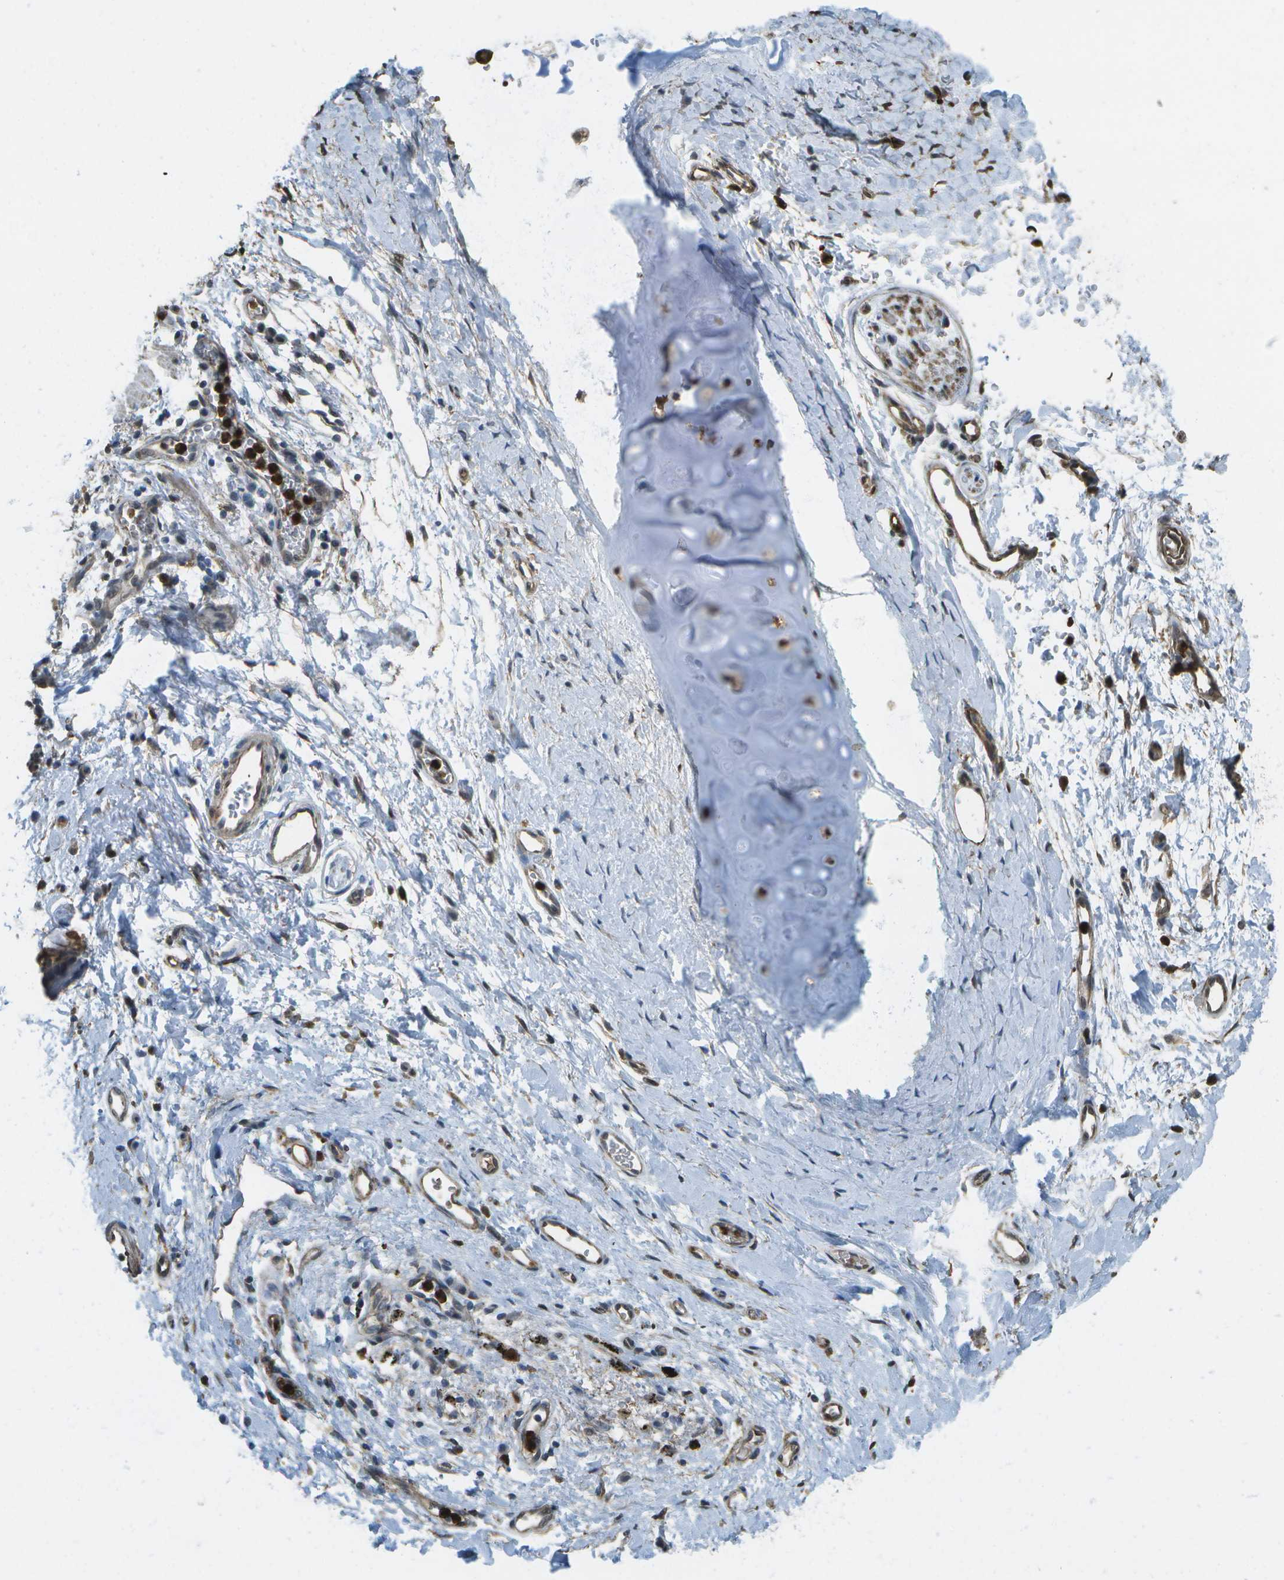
{"staining": {"intensity": "strong", "quantity": ">75%", "location": "cytoplasmic/membranous"}, "tissue": "adipose tissue", "cell_type": "Adipocytes", "image_type": "normal", "snomed": [{"axis": "morphology", "description": "Normal tissue, NOS"}, {"axis": "topography", "description": "Cartilage tissue"}, {"axis": "topography", "description": "Bronchus"}], "caption": "DAB immunohistochemical staining of unremarkable adipose tissue reveals strong cytoplasmic/membranous protein staining in approximately >75% of adipocytes.", "gene": "CACHD1", "patient": {"sex": "female", "age": 53}}